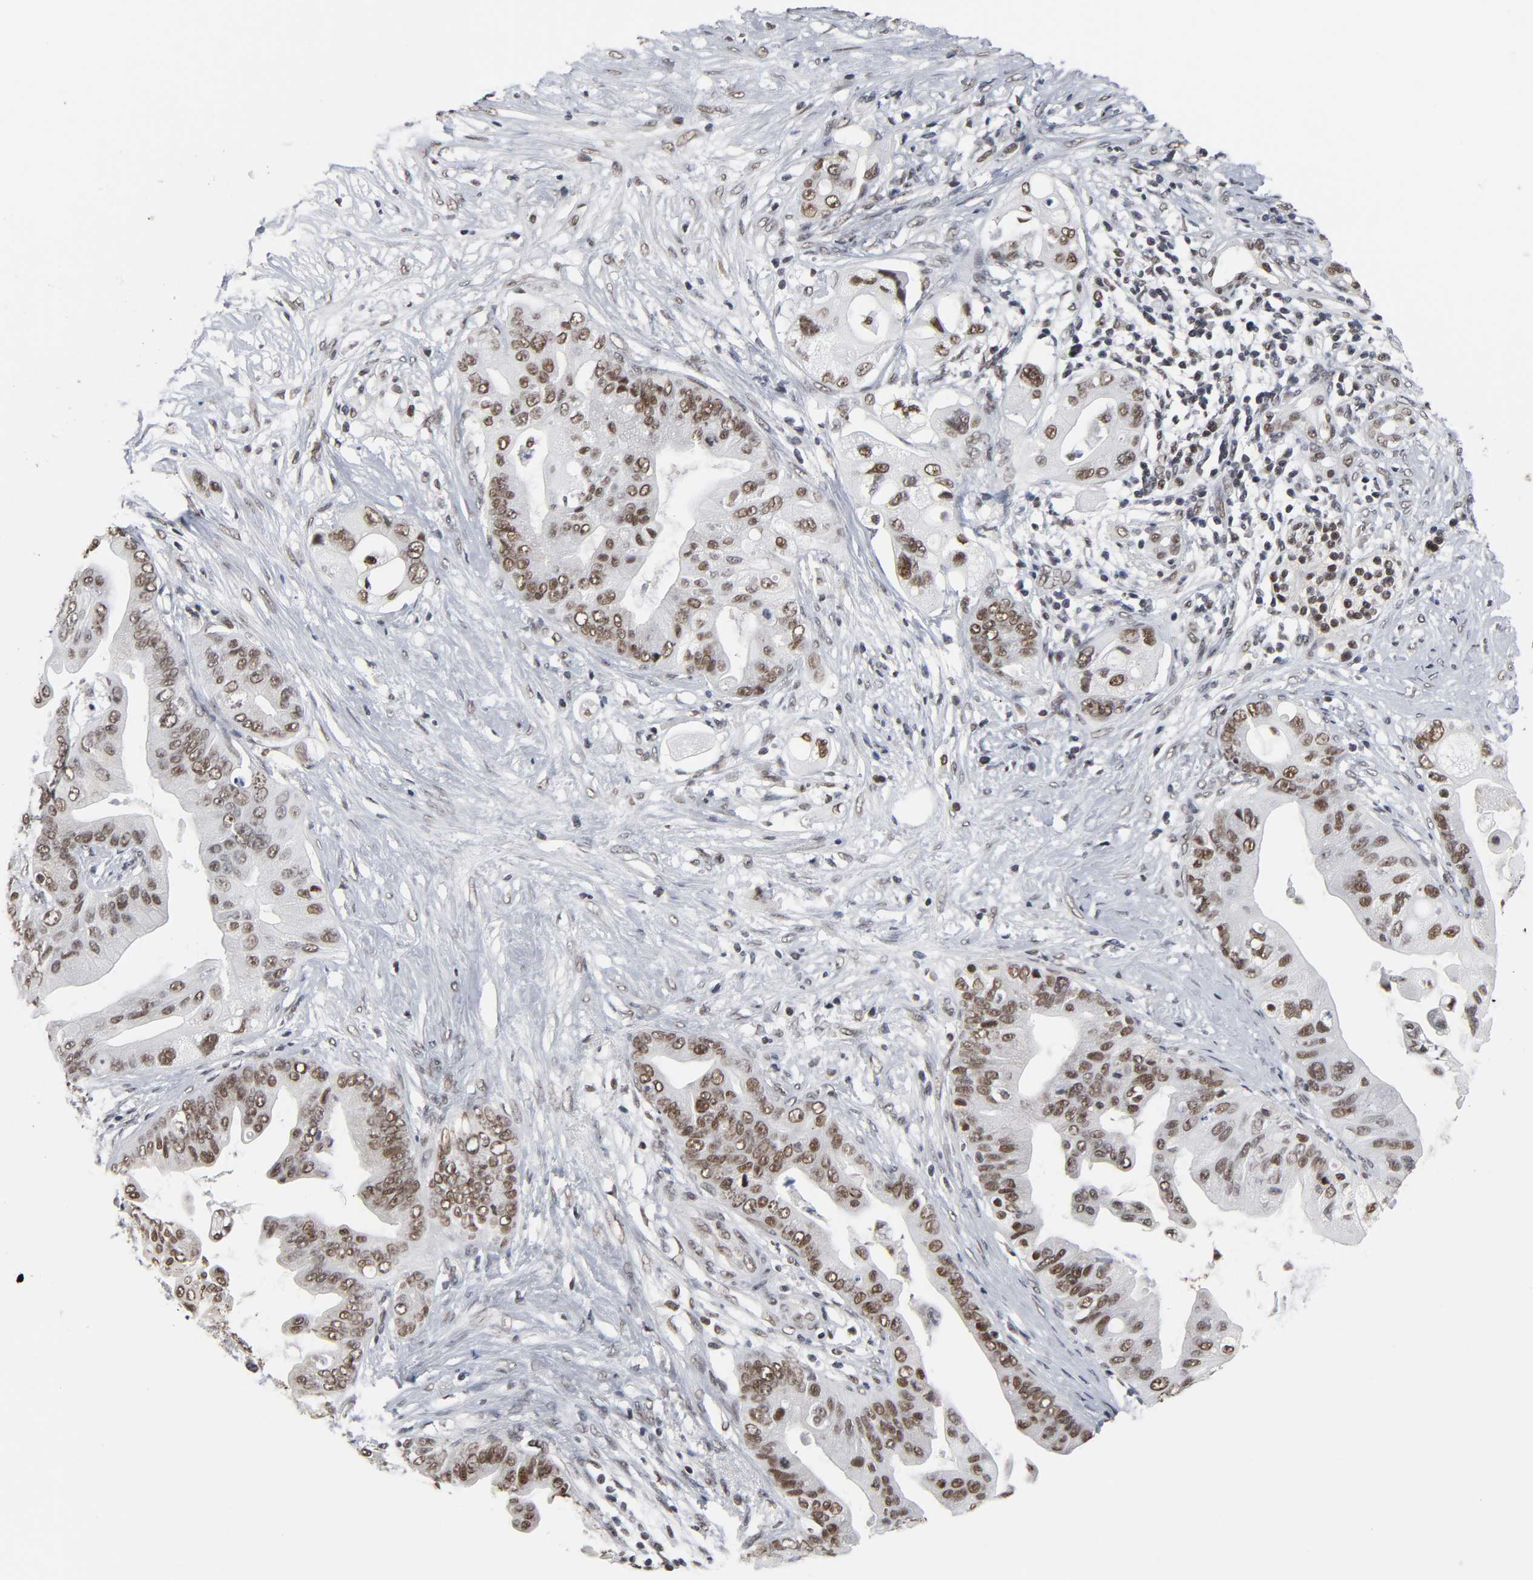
{"staining": {"intensity": "moderate", "quantity": ">75%", "location": "nuclear"}, "tissue": "pancreatic cancer", "cell_type": "Tumor cells", "image_type": "cancer", "snomed": [{"axis": "morphology", "description": "Adenocarcinoma, NOS"}, {"axis": "topography", "description": "Pancreas"}], "caption": "Protein staining of pancreatic adenocarcinoma tissue displays moderate nuclear expression in about >75% of tumor cells.", "gene": "TRIM33", "patient": {"sex": "female", "age": 75}}